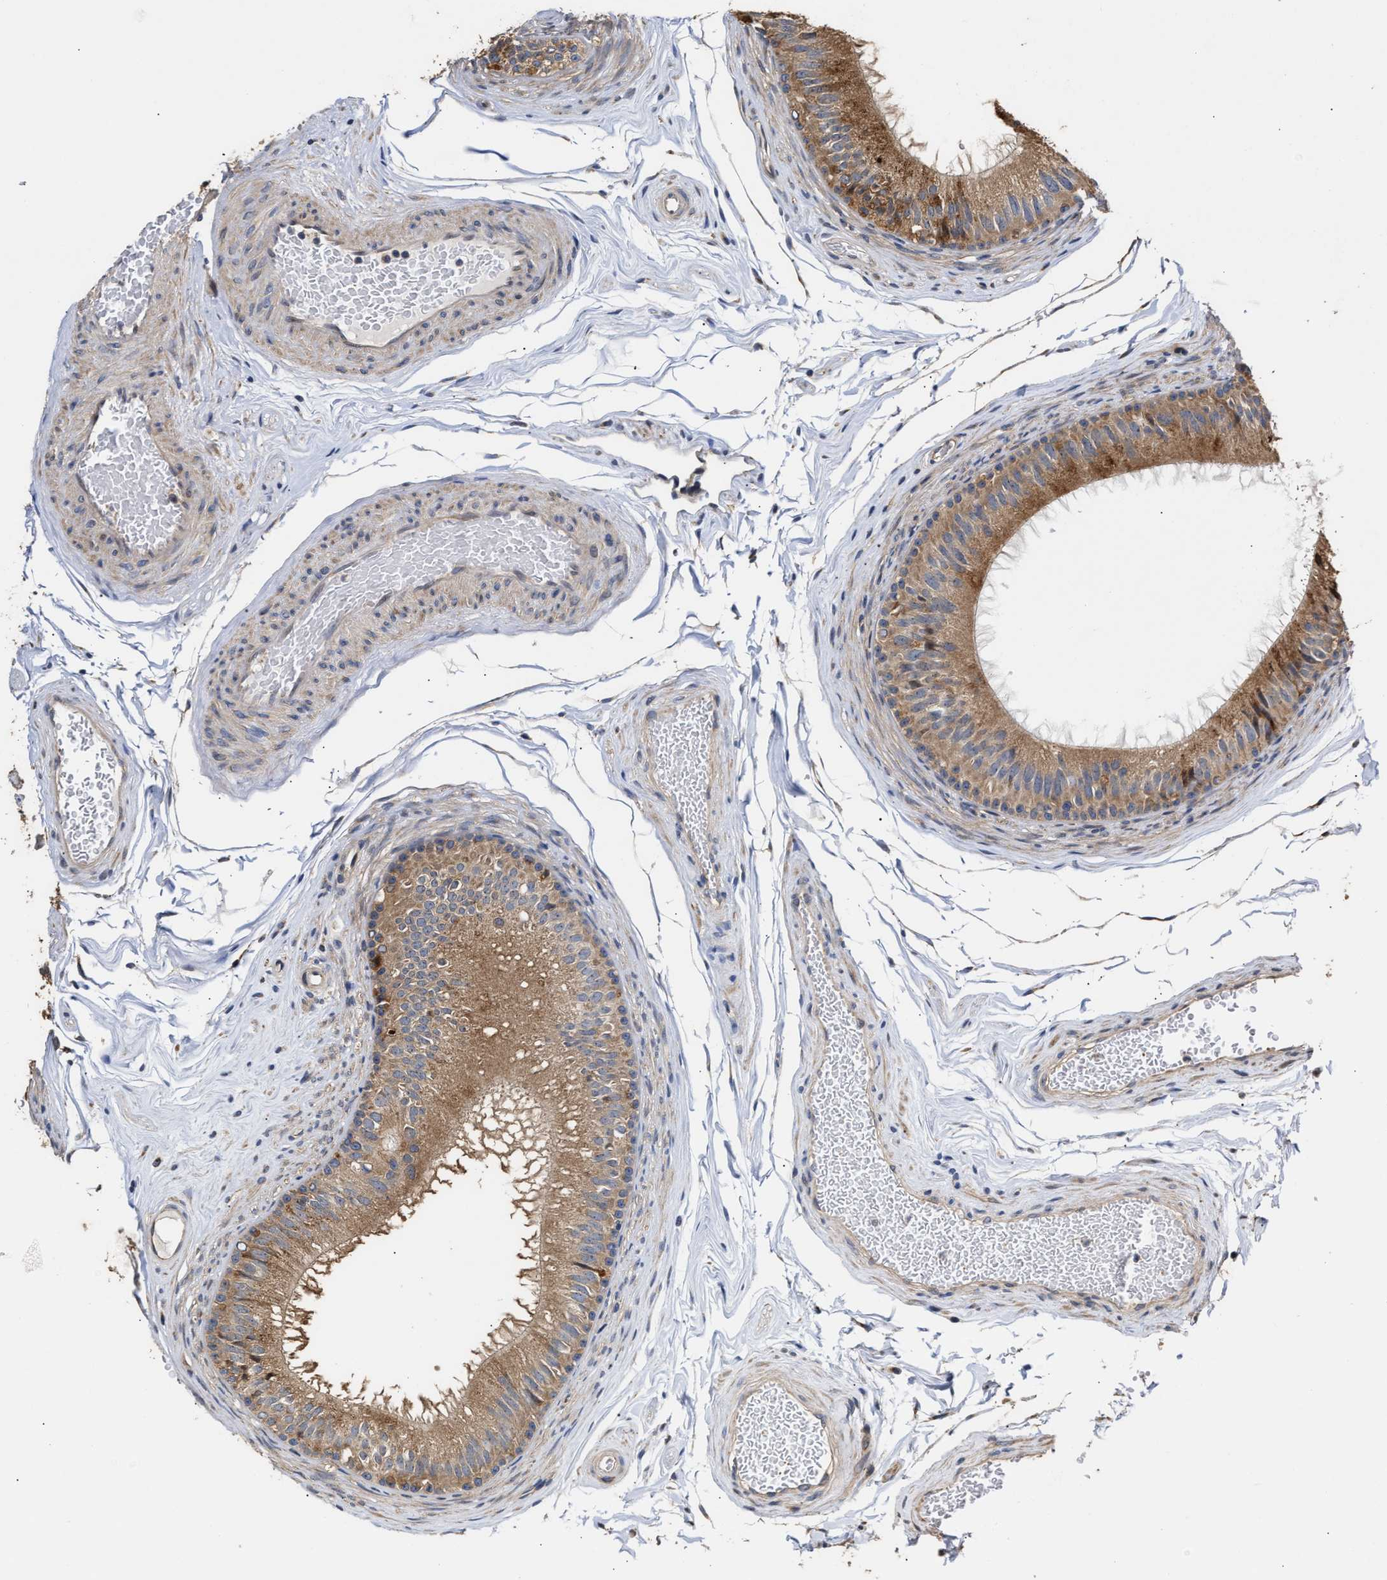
{"staining": {"intensity": "strong", "quantity": ">75%", "location": "cytoplasmic/membranous,nuclear"}, "tissue": "epididymis", "cell_type": "Glandular cells", "image_type": "normal", "snomed": [{"axis": "morphology", "description": "Normal tissue, NOS"}, {"axis": "topography", "description": "Testis"}, {"axis": "topography", "description": "Epididymis"}], "caption": "Immunohistochemistry (IHC) (DAB) staining of benign epididymis exhibits strong cytoplasmic/membranous,nuclear protein positivity in about >75% of glandular cells.", "gene": "GOSR1", "patient": {"sex": "male", "age": 36}}